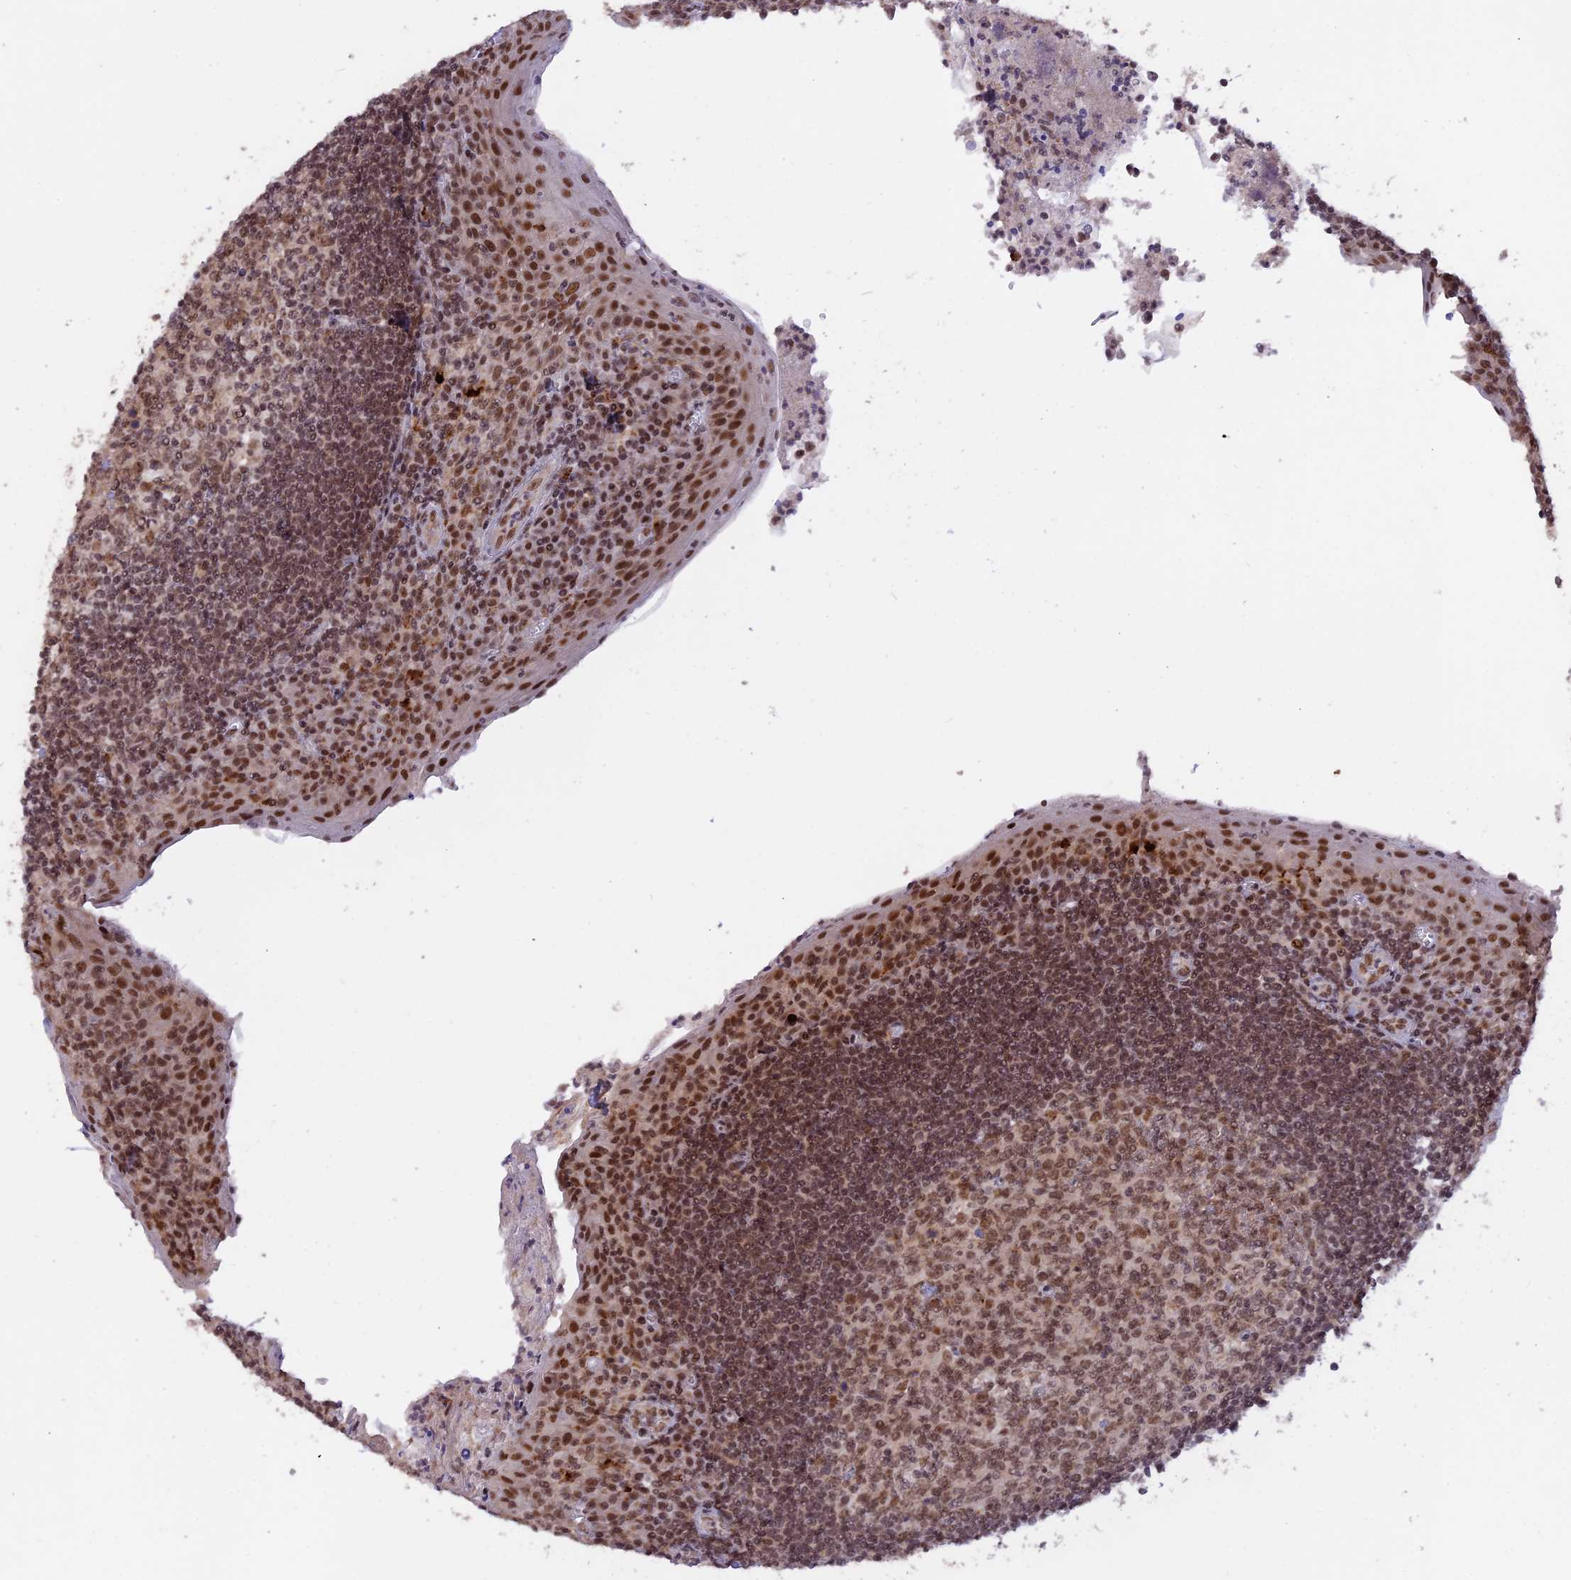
{"staining": {"intensity": "weak", "quantity": ">75%", "location": "nuclear"}, "tissue": "tonsil", "cell_type": "Germinal center cells", "image_type": "normal", "snomed": [{"axis": "morphology", "description": "Normal tissue, NOS"}, {"axis": "topography", "description": "Tonsil"}], "caption": "The immunohistochemical stain labels weak nuclear staining in germinal center cells of benign tonsil.", "gene": "POLR2C", "patient": {"sex": "male", "age": 27}}